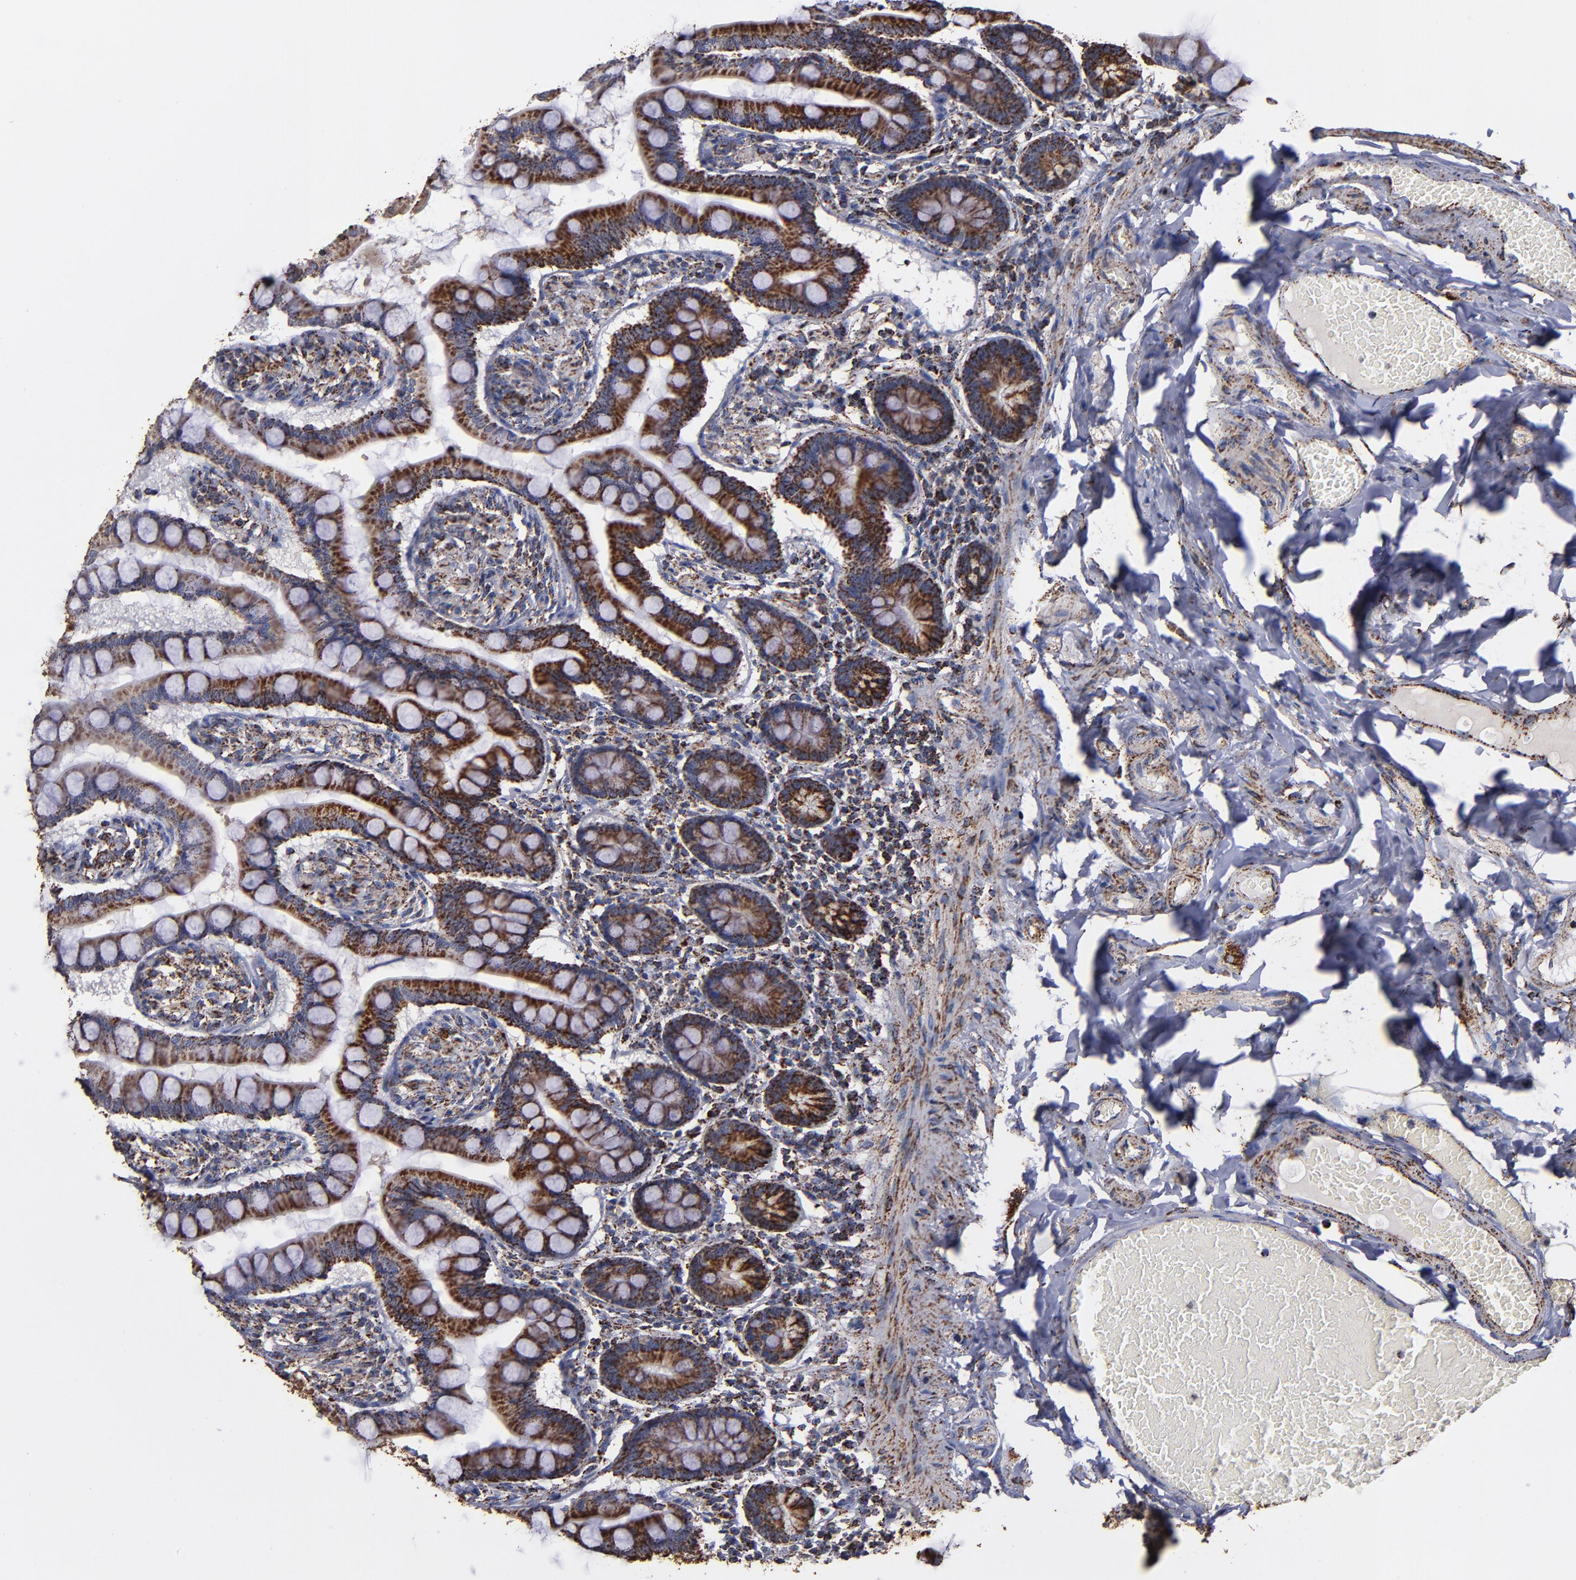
{"staining": {"intensity": "strong", "quantity": ">75%", "location": "cytoplasmic/membranous"}, "tissue": "small intestine", "cell_type": "Glandular cells", "image_type": "normal", "snomed": [{"axis": "morphology", "description": "Normal tissue, NOS"}, {"axis": "topography", "description": "Small intestine"}], "caption": "Immunohistochemical staining of normal small intestine reveals strong cytoplasmic/membranous protein staining in approximately >75% of glandular cells.", "gene": "SOD2", "patient": {"sex": "male", "age": 41}}